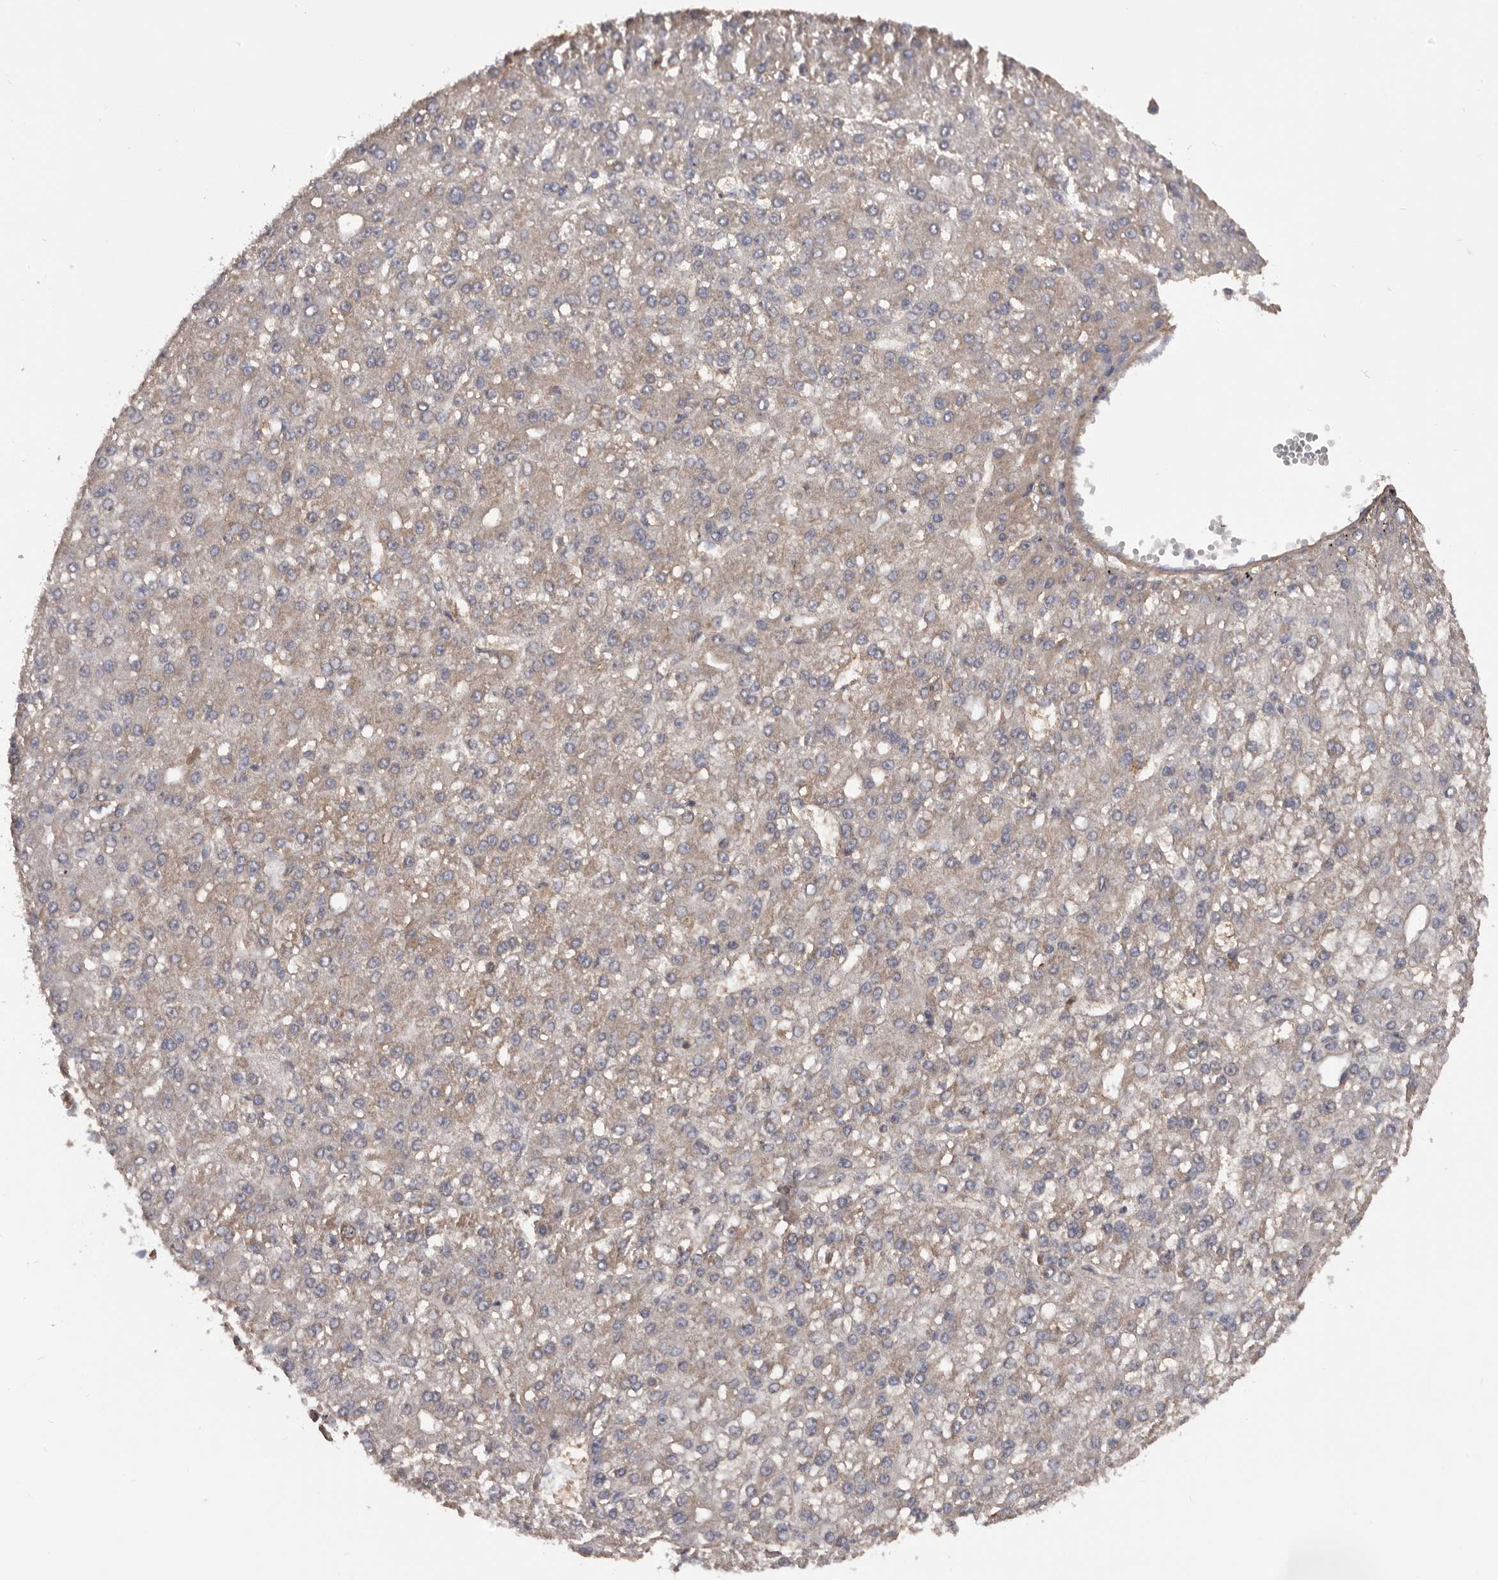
{"staining": {"intensity": "weak", "quantity": ">75%", "location": "cytoplasmic/membranous"}, "tissue": "liver cancer", "cell_type": "Tumor cells", "image_type": "cancer", "snomed": [{"axis": "morphology", "description": "Carcinoma, Hepatocellular, NOS"}, {"axis": "topography", "description": "Liver"}], "caption": "Weak cytoplasmic/membranous protein expression is present in about >75% of tumor cells in liver hepatocellular carcinoma.", "gene": "ADAMTS2", "patient": {"sex": "male", "age": 67}}